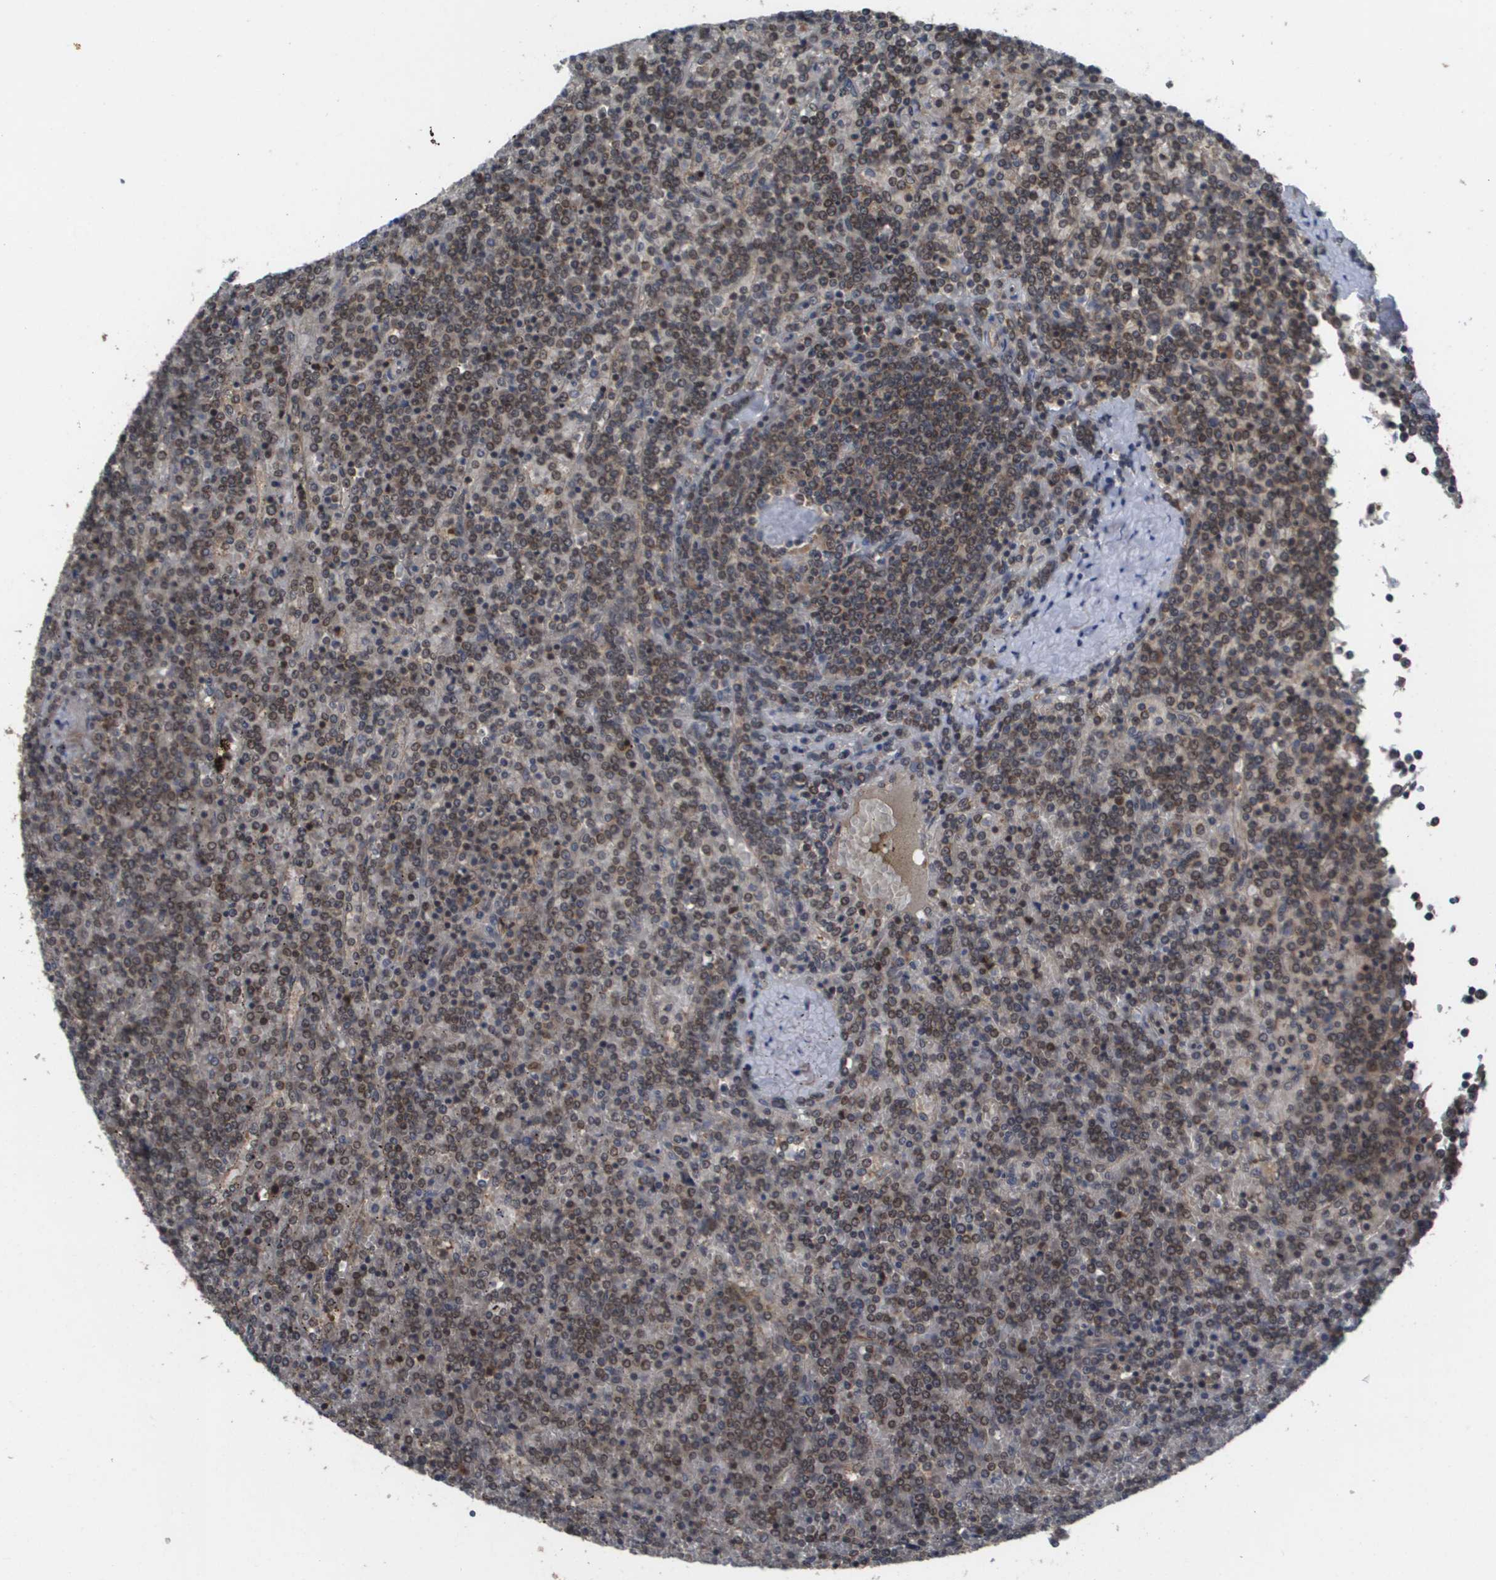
{"staining": {"intensity": "moderate", "quantity": ">75%", "location": "cytoplasmic/membranous,nuclear"}, "tissue": "lymphoma", "cell_type": "Tumor cells", "image_type": "cancer", "snomed": [{"axis": "morphology", "description": "Malignant lymphoma, non-Hodgkin's type, Low grade"}, {"axis": "topography", "description": "Spleen"}], "caption": "This image reveals malignant lymphoma, non-Hodgkin's type (low-grade) stained with immunohistochemistry to label a protein in brown. The cytoplasmic/membranous and nuclear of tumor cells show moderate positivity for the protein. Nuclei are counter-stained blue.", "gene": "RBM38", "patient": {"sex": "female", "age": 19}}